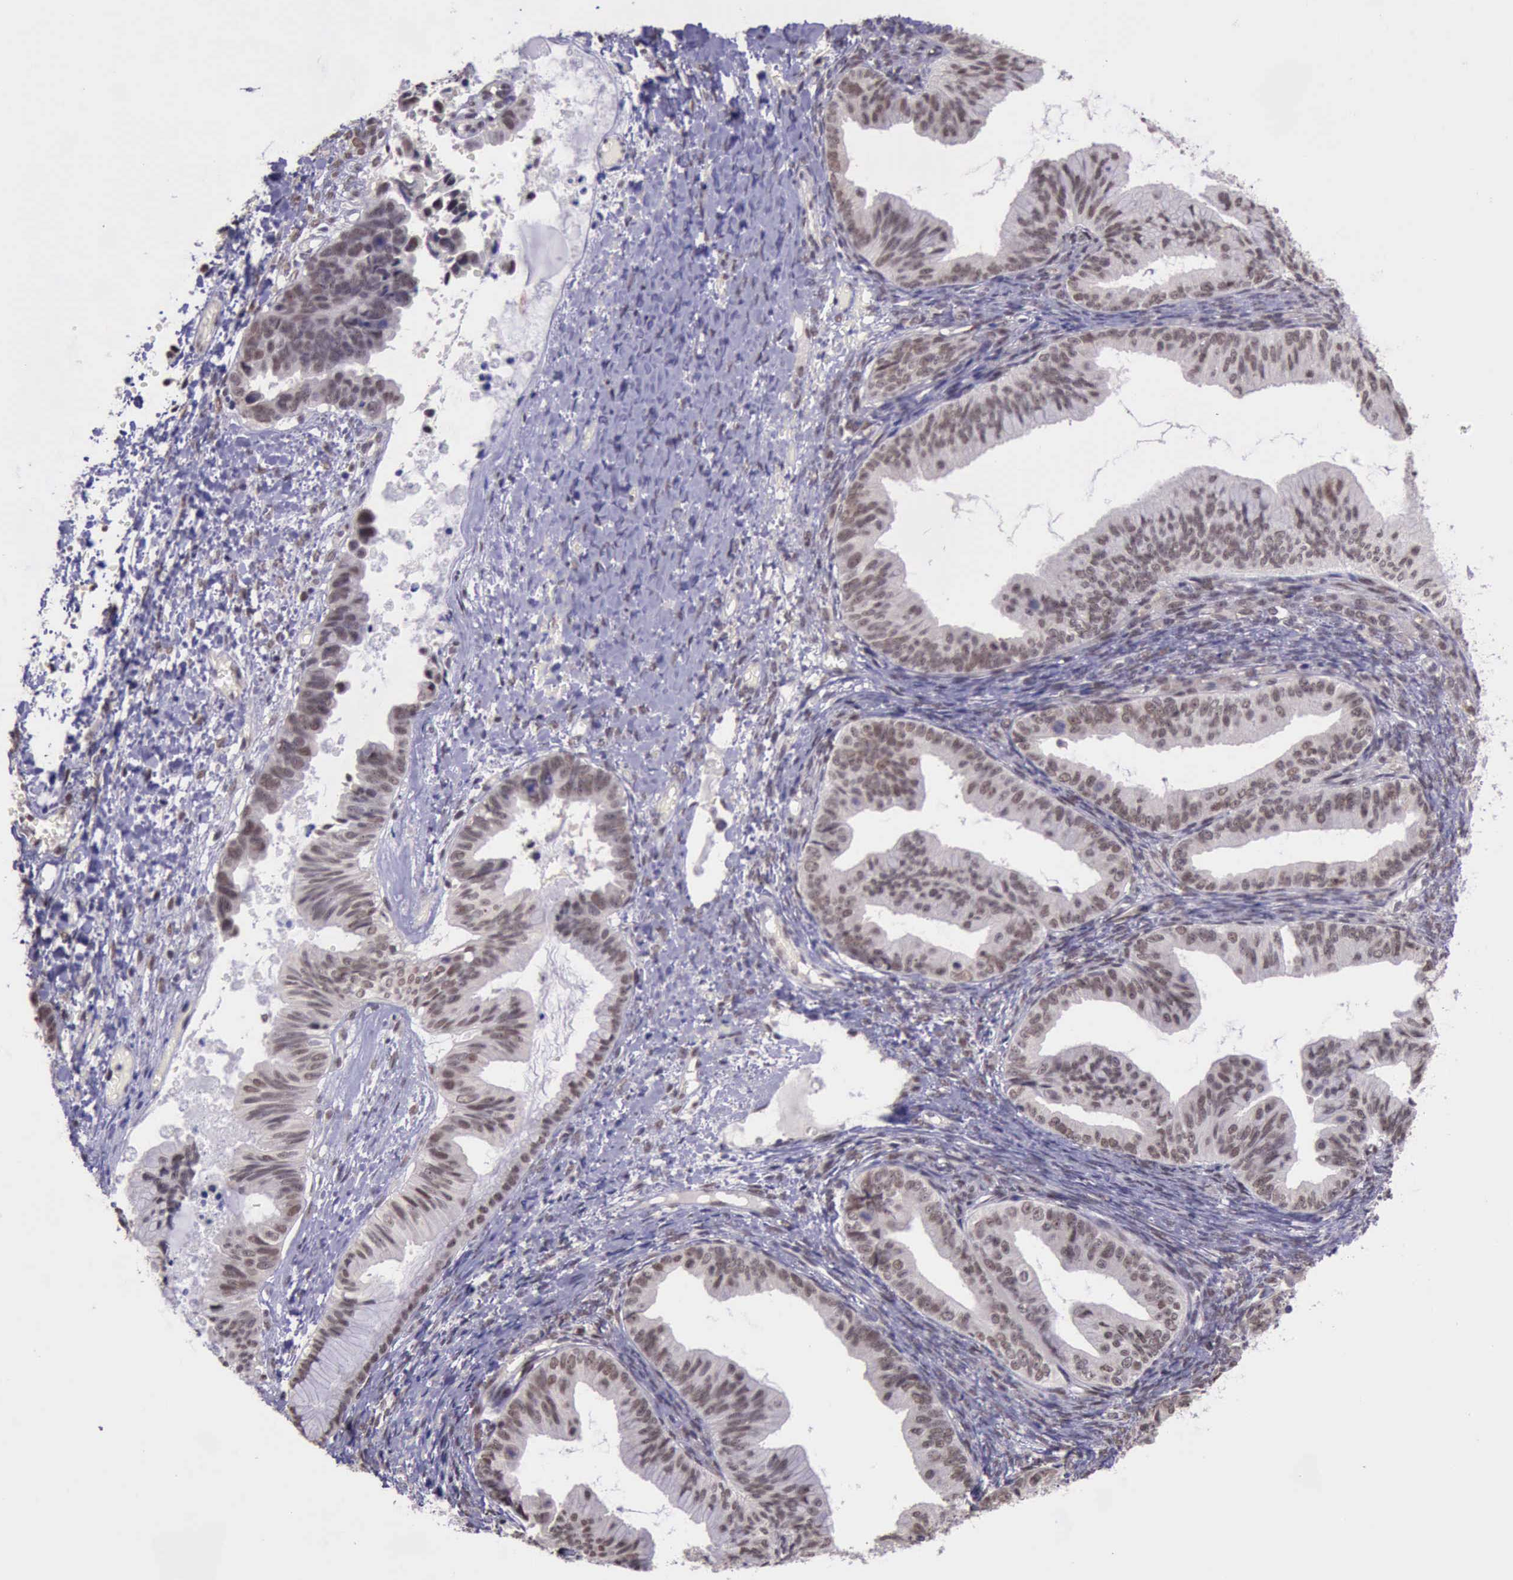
{"staining": {"intensity": "moderate", "quantity": ">75%", "location": "nuclear"}, "tissue": "ovarian cancer", "cell_type": "Tumor cells", "image_type": "cancer", "snomed": [{"axis": "morphology", "description": "Cystadenocarcinoma, mucinous, NOS"}, {"axis": "topography", "description": "Ovary"}], "caption": "Immunohistochemical staining of human ovarian mucinous cystadenocarcinoma demonstrates medium levels of moderate nuclear protein positivity in about >75% of tumor cells.", "gene": "PRPF39", "patient": {"sex": "female", "age": 36}}